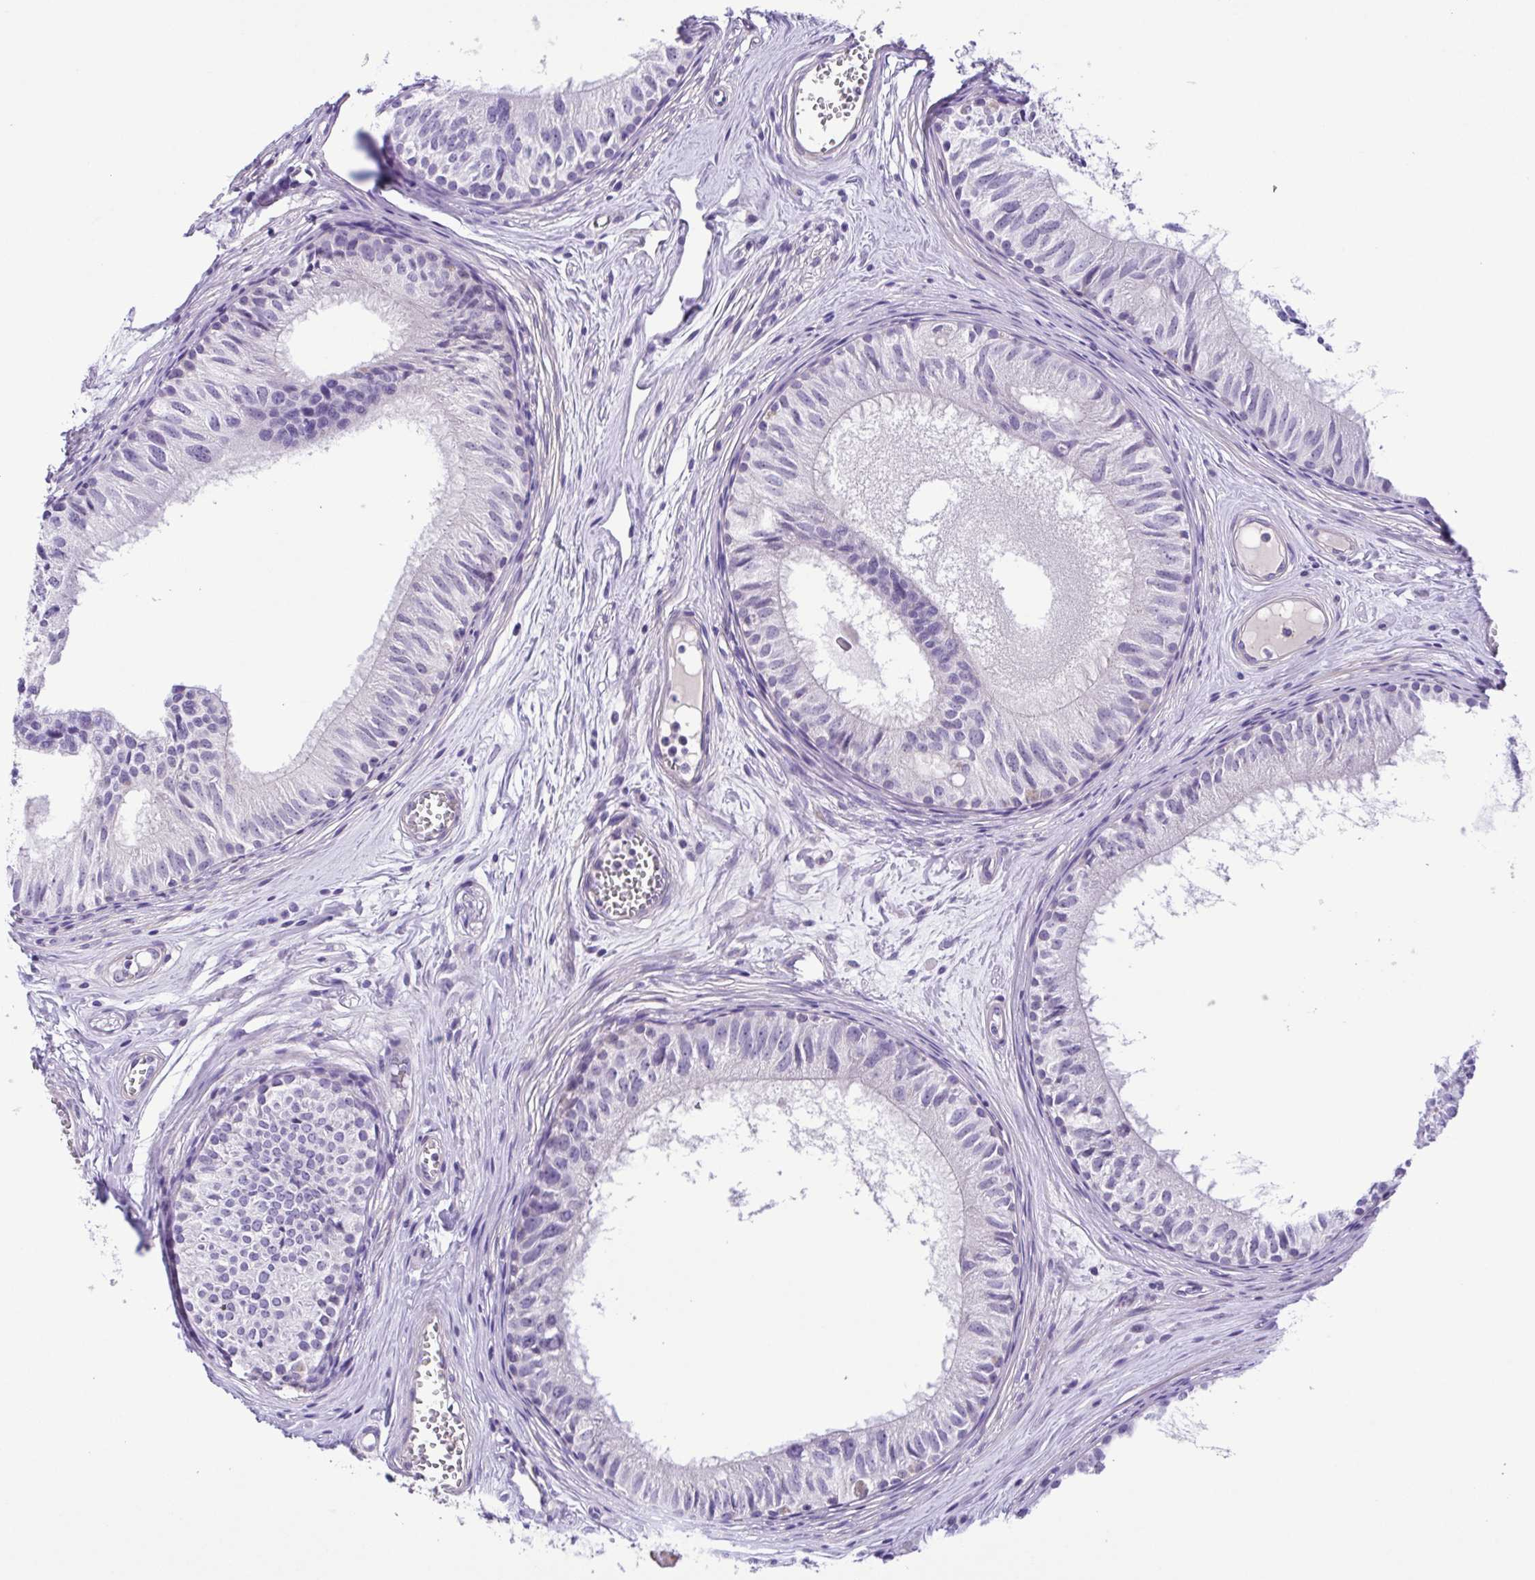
{"staining": {"intensity": "negative", "quantity": "none", "location": "none"}, "tissue": "epididymis", "cell_type": "Glandular cells", "image_type": "normal", "snomed": [{"axis": "morphology", "description": "Normal tissue, NOS"}, {"axis": "topography", "description": "Epididymis"}], "caption": "High magnification brightfield microscopy of benign epididymis stained with DAB (brown) and counterstained with hematoxylin (blue): glandular cells show no significant expression.", "gene": "ISM2", "patient": {"sex": "male", "age": 25}}